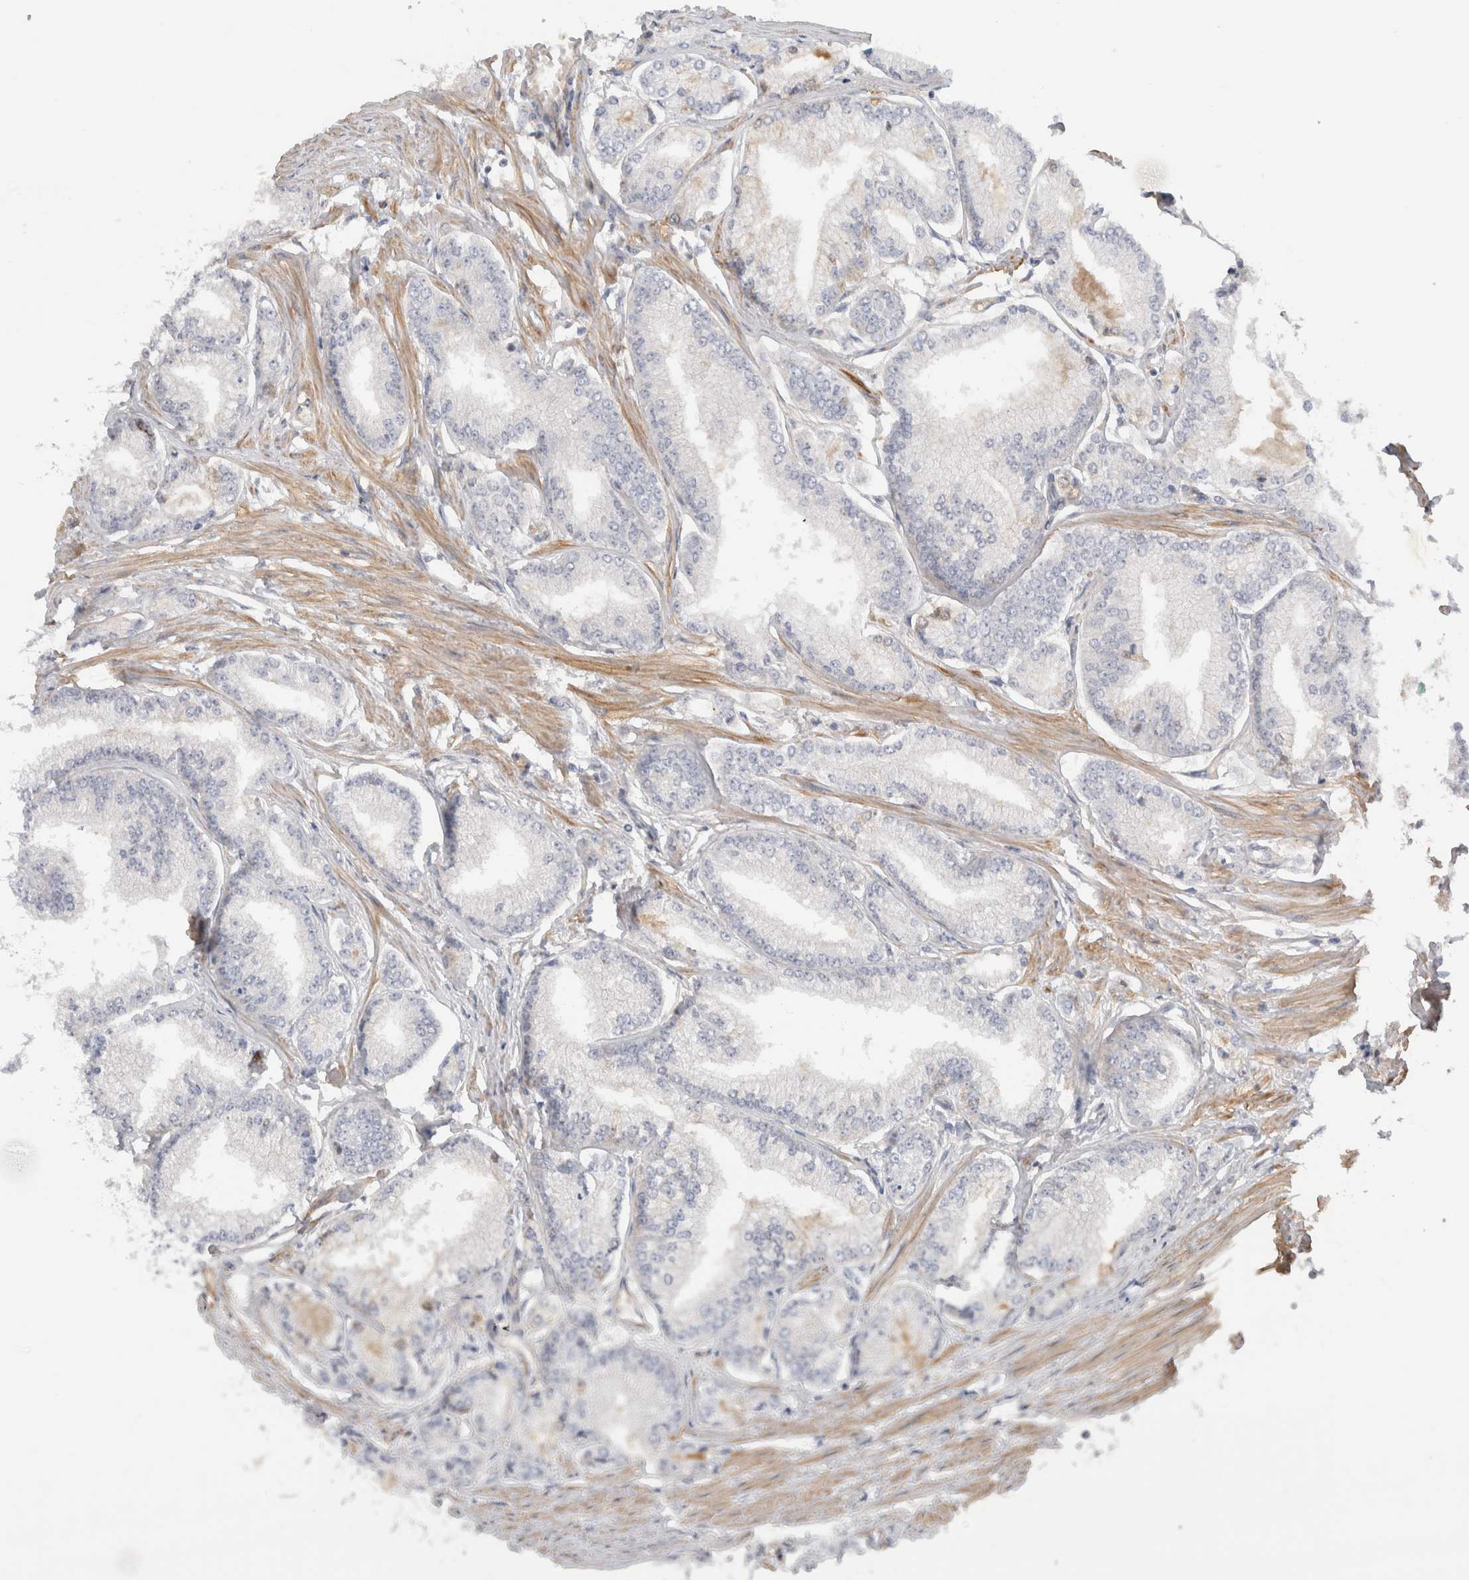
{"staining": {"intensity": "negative", "quantity": "none", "location": "none"}, "tissue": "prostate cancer", "cell_type": "Tumor cells", "image_type": "cancer", "snomed": [{"axis": "morphology", "description": "Adenocarcinoma, Low grade"}, {"axis": "topography", "description": "Prostate"}], "caption": "DAB immunohistochemical staining of prostate cancer demonstrates no significant positivity in tumor cells.", "gene": "CFI", "patient": {"sex": "male", "age": 52}}